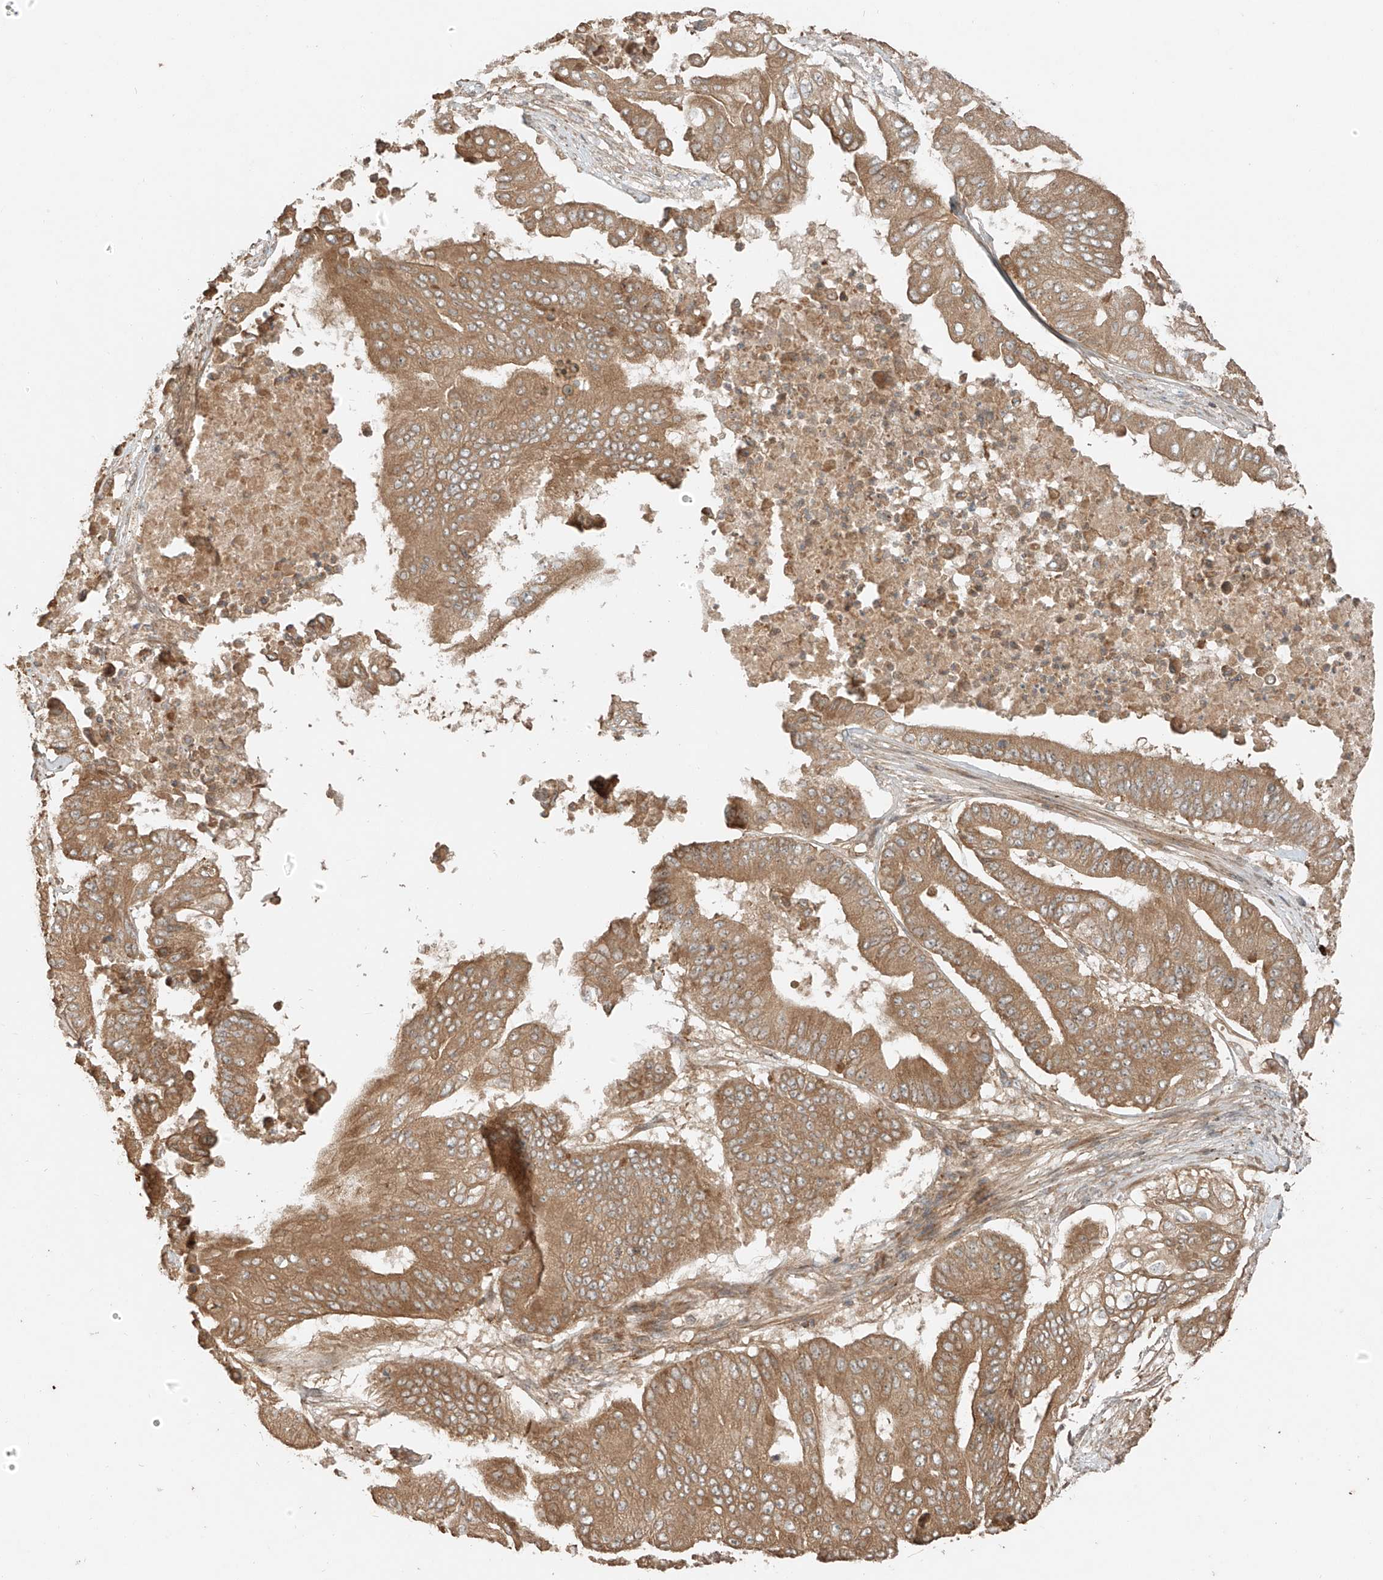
{"staining": {"intensity": "moderate", "quantity": ">75%", "location": "cytoplasmic/membranous"}, "tissue": "pancreatic cancer", "cell_type": "Tumor cells", "image_type": "cancer", "snomed": [{"axis": "morphology", "description": "Adenocarcinoma, NOS"}, {"axis": "topography", "description": "Pancreas"}], "caption": "Pancreatic cancer tissue demonstrates moderate cytoplasmic/membranous staining in approximately >75% of tumor cells, visualized by immunohistochemistry. (Brightfield microscopy of DAB IHC at high magnification).", "gene": "ANKZF1", "patient": {"sex": "female", "age": 77}}